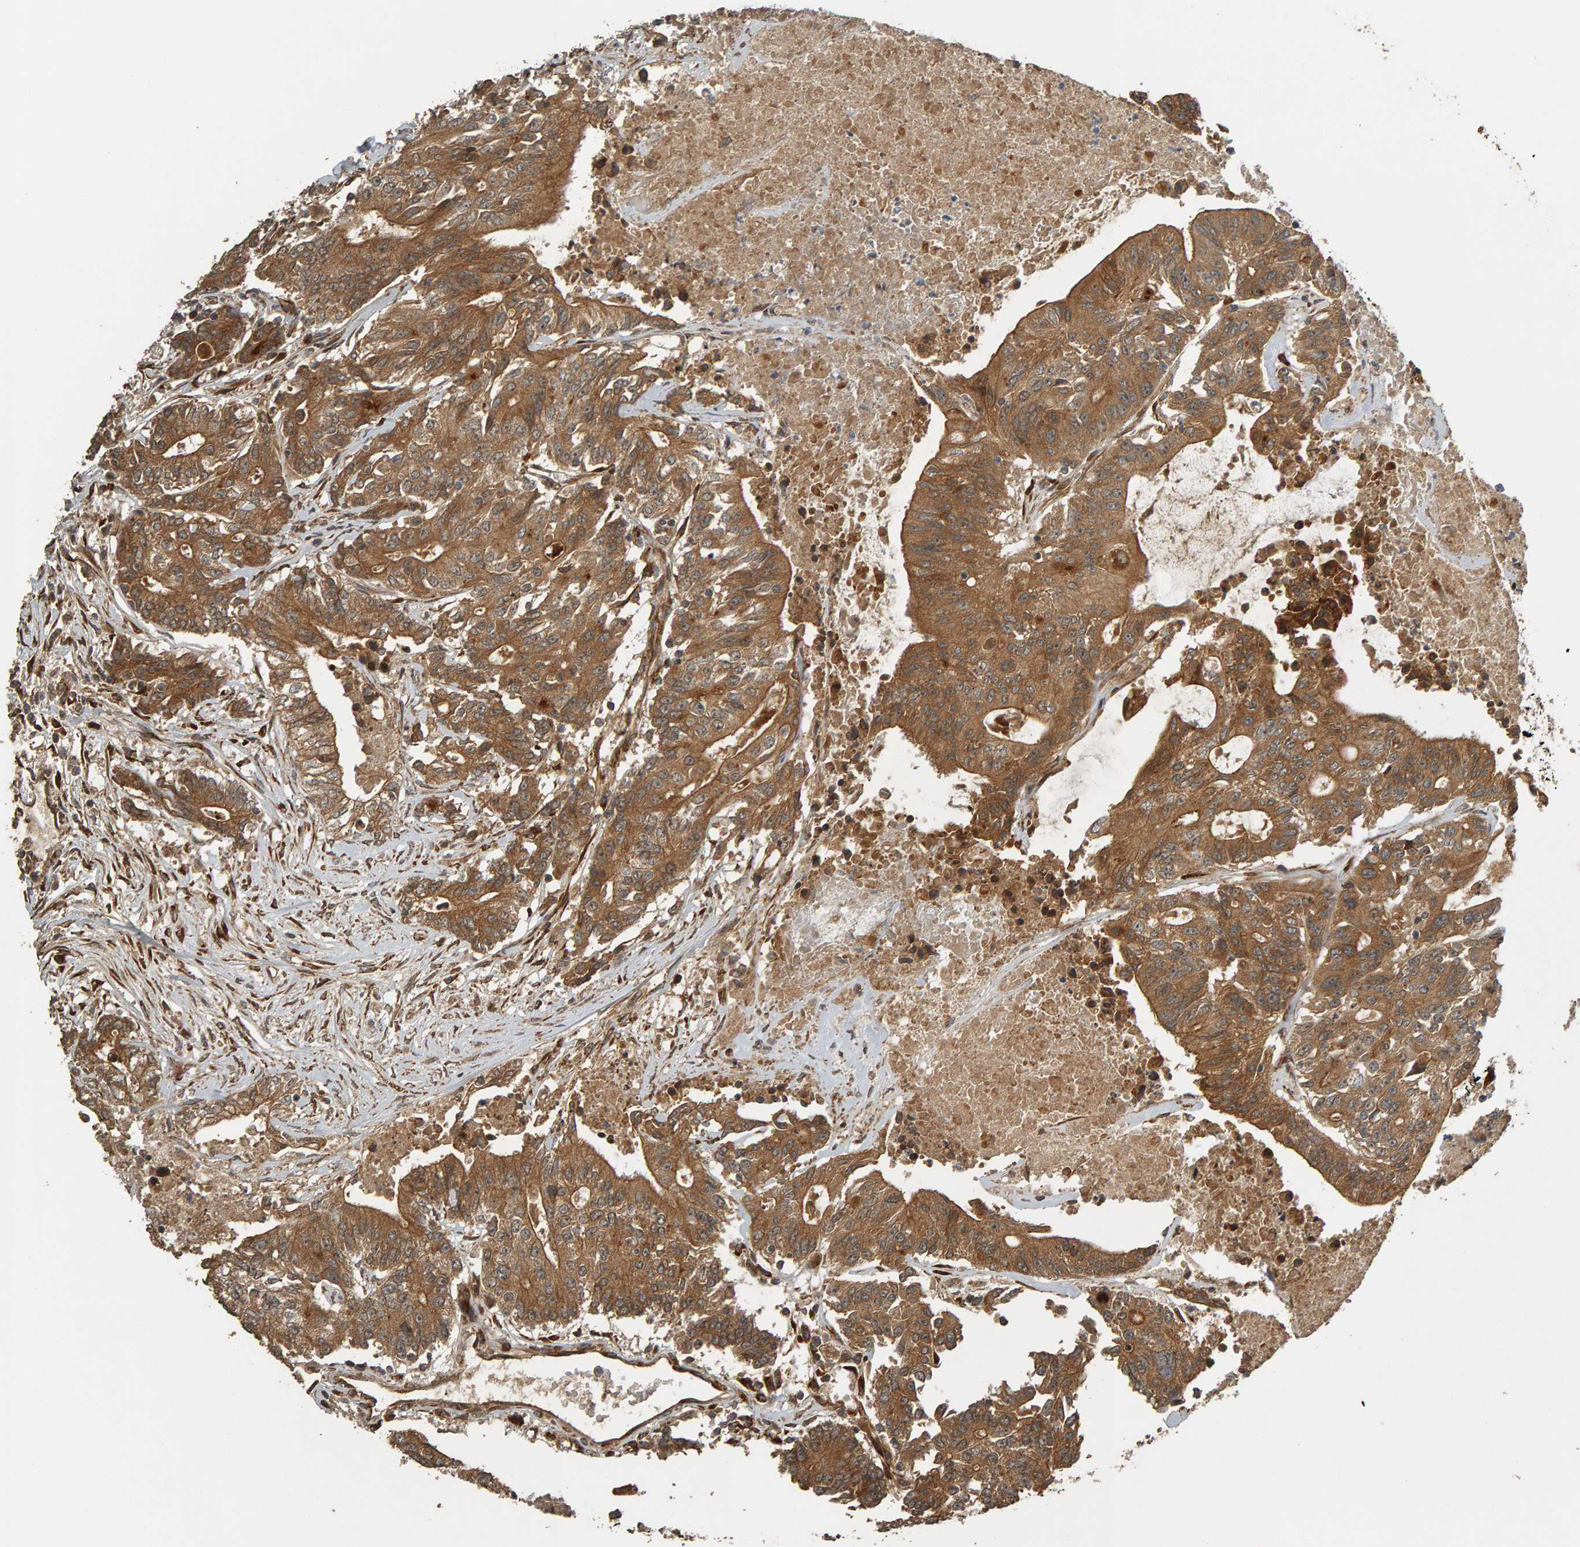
{"staining": {"intensity": "moderate", "quantity": ">75%", "location": "cytoplasmic/membranous"}, "tissue": "colorectal cancer", "cell_type": "Tumor cells", "image_type": "cancer", "snomed": [{"axis": "morphology", "description": "Adenocarcinoma, NOS"}, {"axis": "topography", "description": "Colon"}], "caption": "Colorectal adenocarcinoma stained for a protein displays moderate cytoplasmic/membranous positivity in tumor cells.", "gene": "ZFAND1", "patient": {"sex": "female", "age": 77}}